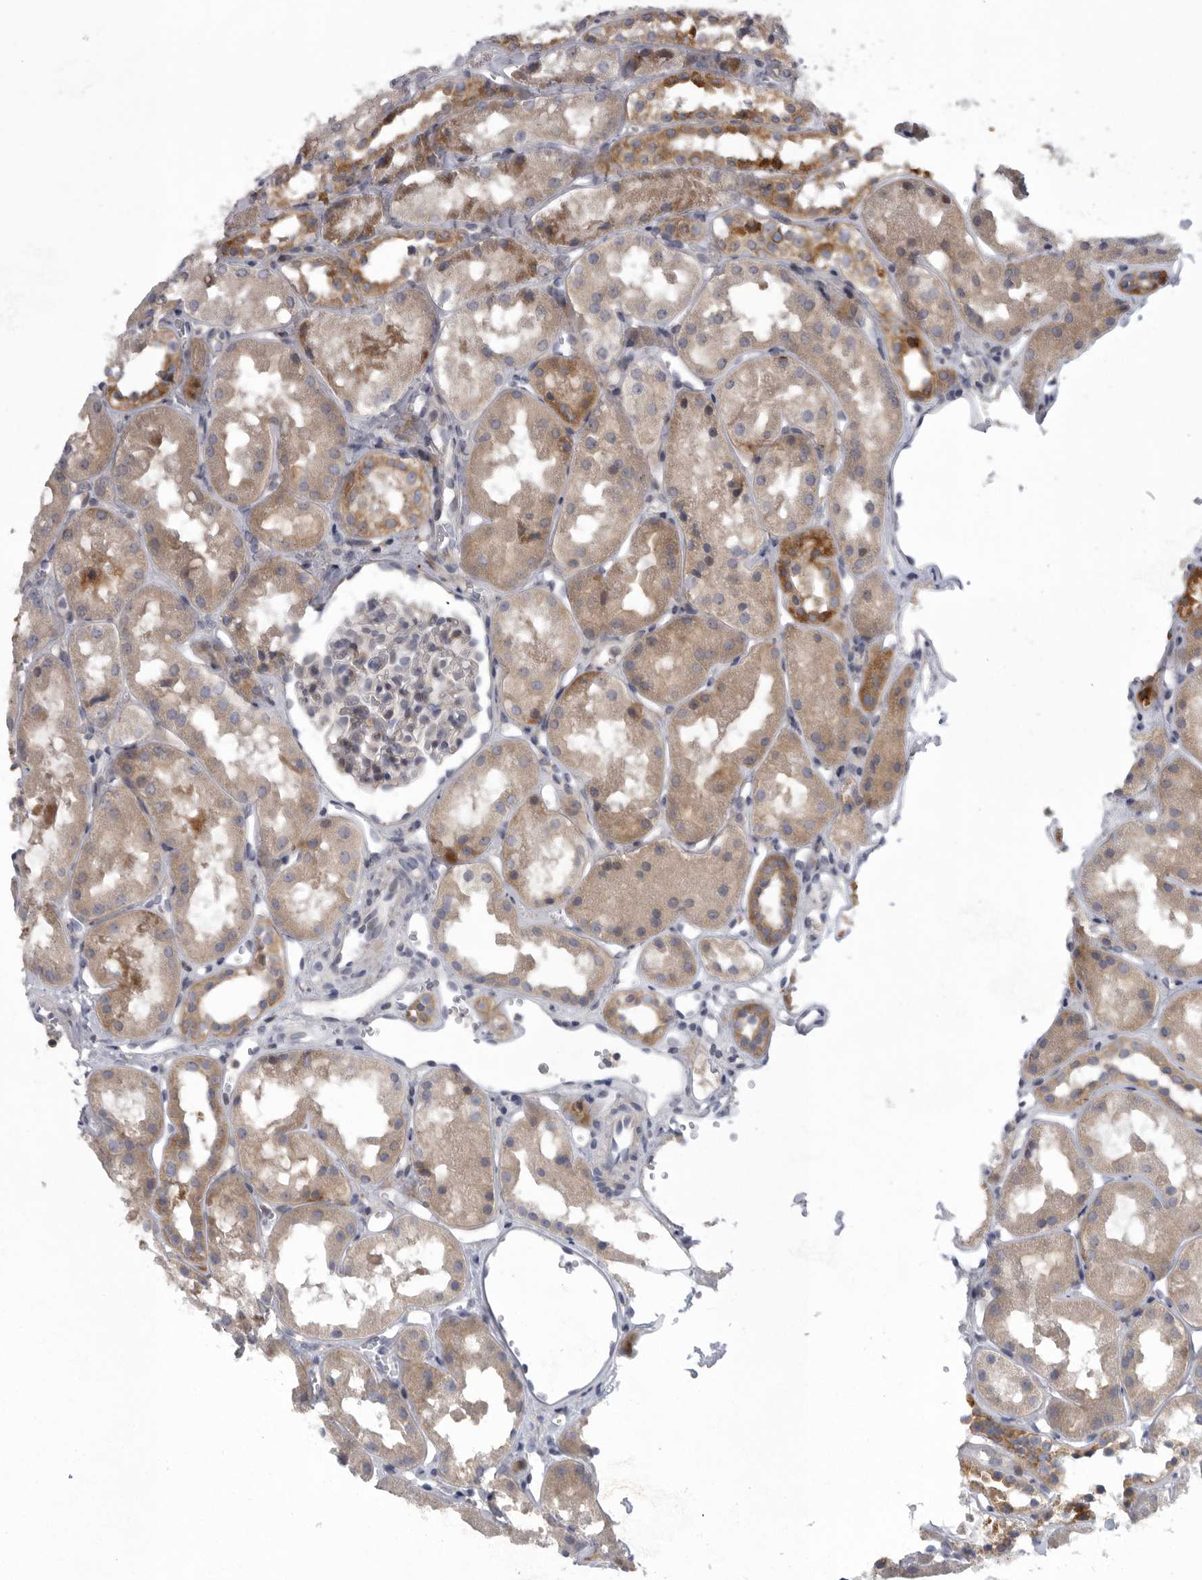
{"staining": {"intensity": "negative", "quantity": "none", "location": "none"}, "tissue": "kidney", "cell_type": "Cells in glomeruli", "image_type": "normal", "snomed": [{"axis": "morphology", "description": "Normal tissue, NOS"}, {"axis": "topography", "description": "Kidney"}], "caption": "The photomicrograph reveals no staining of cells in glomeruli in unremarkable kidney.", "gene": "USP24", "patient": {"sex": "male", "age": 16}}